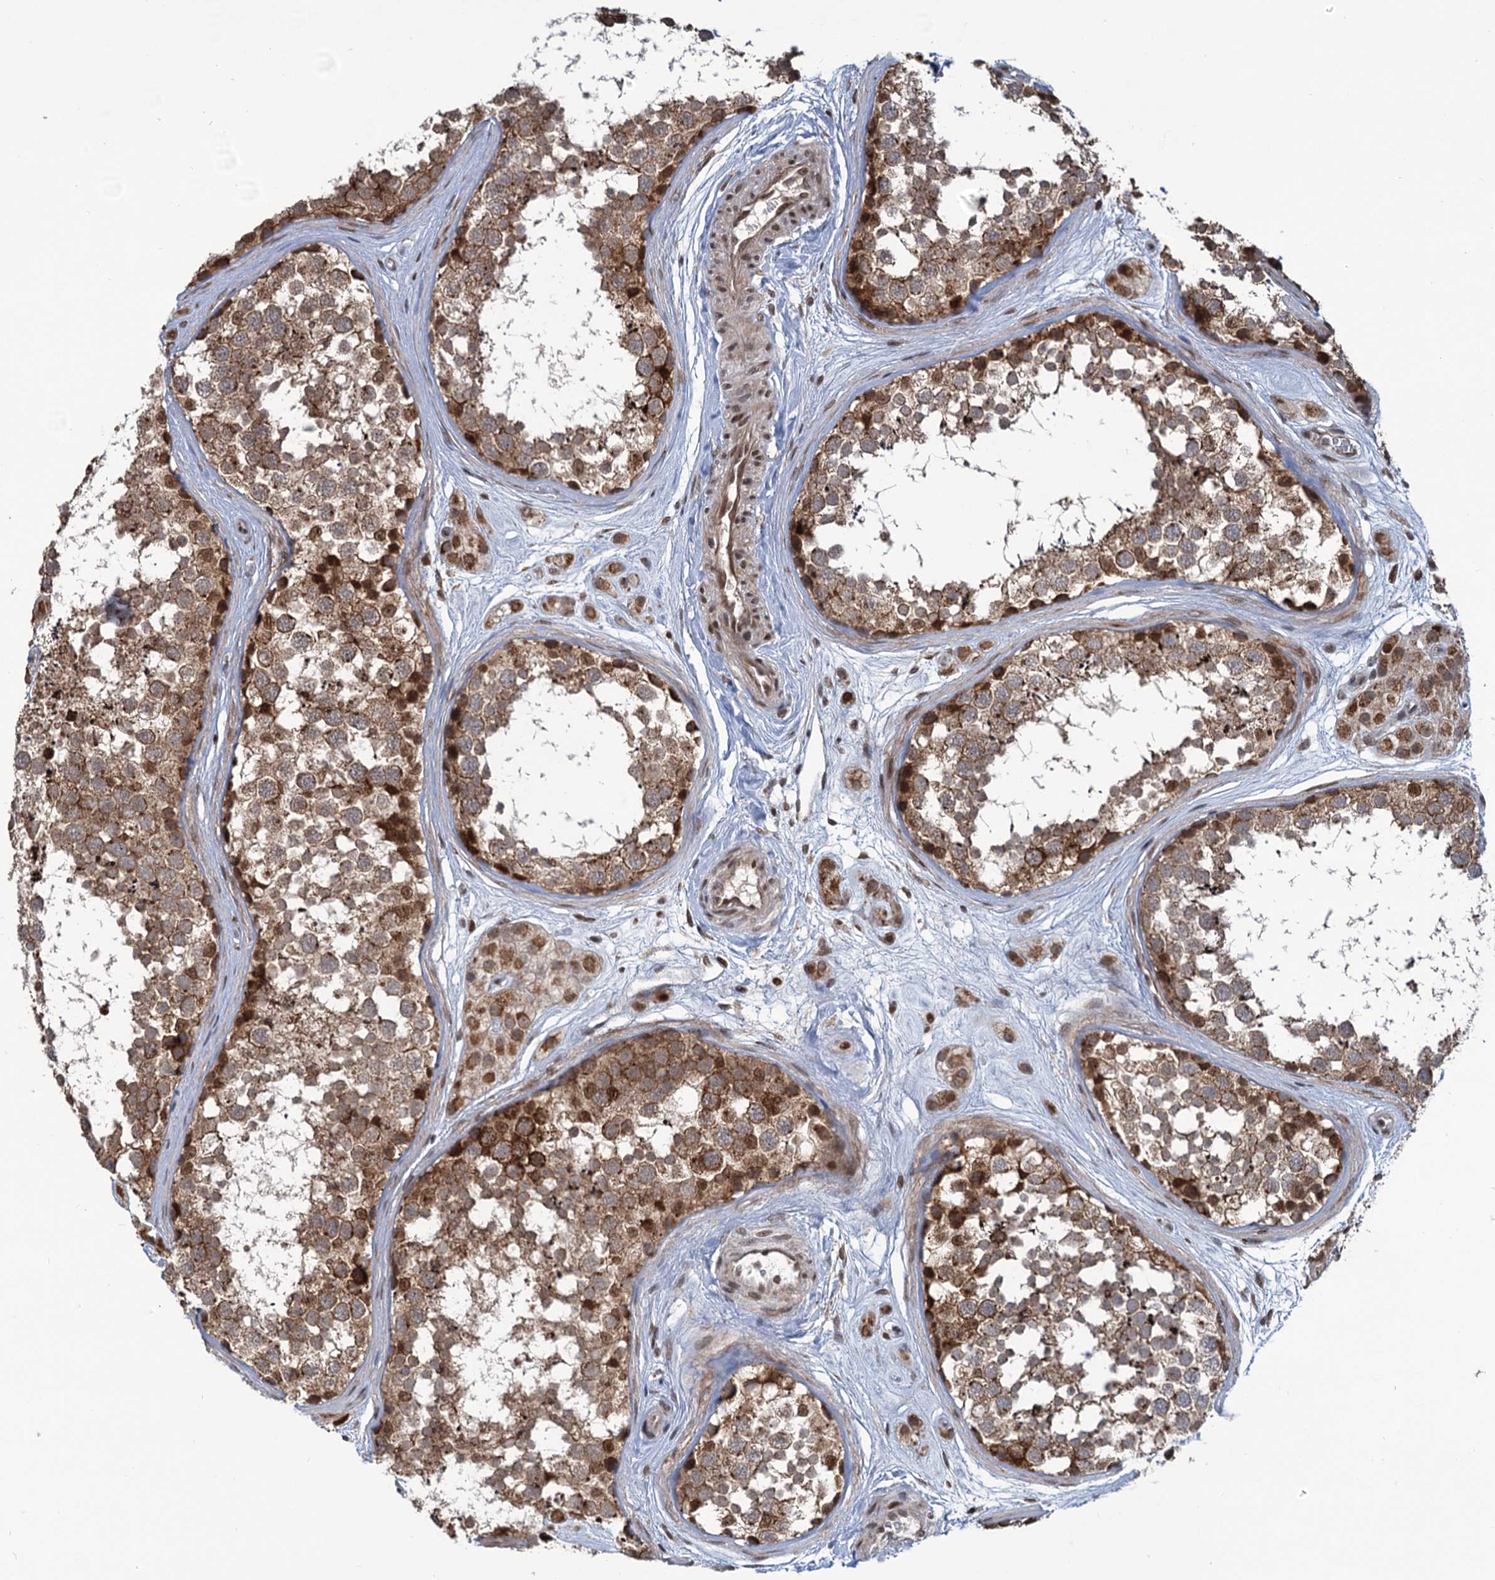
{"staining": {"intensity": "moderate", "quantity": ">75%", "location": "cytoplasmic/membranous,nuclear"}, "tissue": "testis", "cell_type": "Cells in seminiferous ducts", "image_type": "normal", "snomed": [{"axis": "morphology", "description": "Normal tissue, NOS"}, {"axis": "topography", "description": "Testis"}], "caption": "Brown immunohistochemical staining in benign testis exhibits moderate cytoplasmic/membranous,nuclear expression in about >75% of cells in seminiferous ducts. Nuclei are stained in blue.", "gene": "PHC3", "patient": {"sex": "male", "age": 56}}